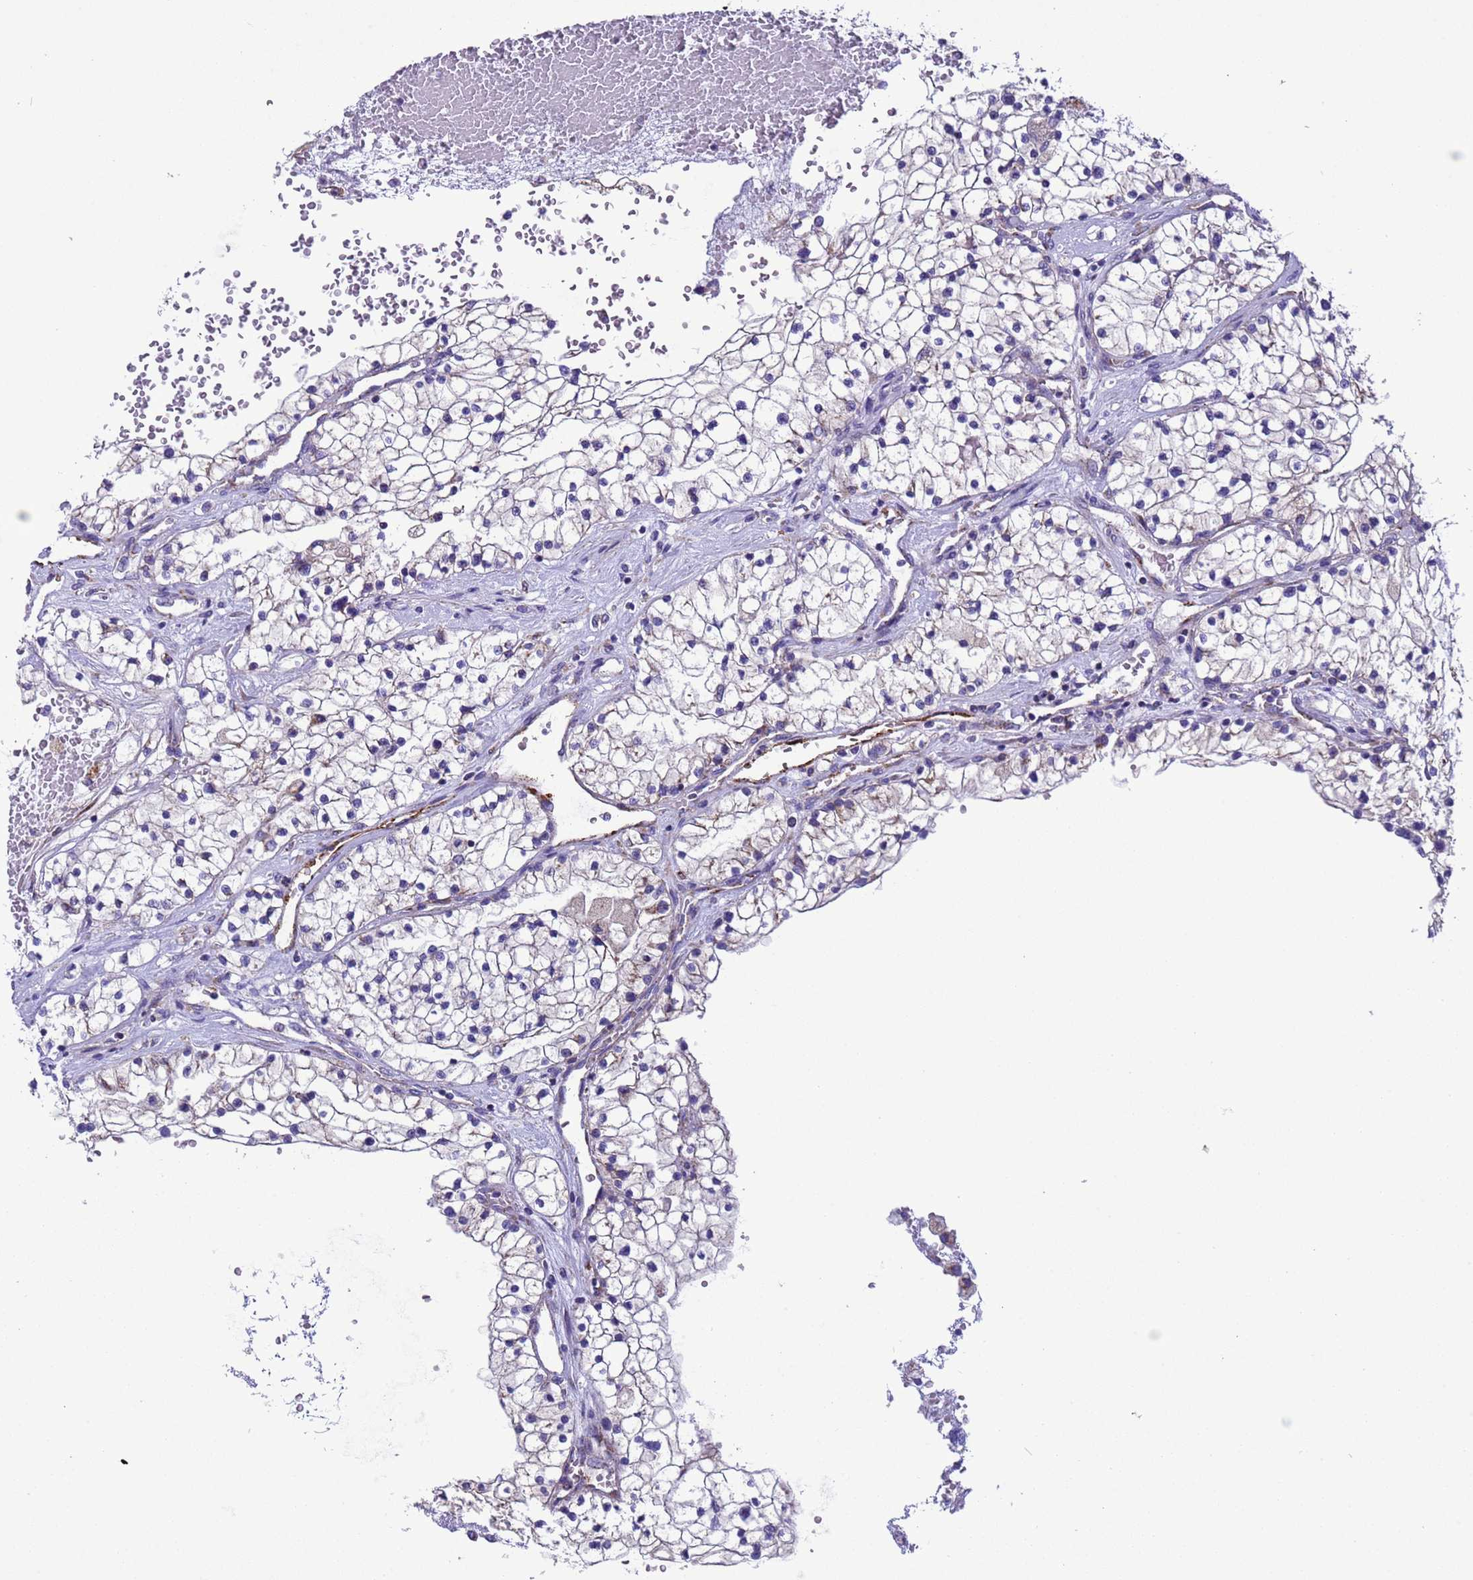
{"staining": {"intensity": "negative", "quantity": "none", "location": "none"}, "tissue": "renal cancer", "cell_type": "Tumor cells", "image_type": "cancer", "snomed": [{"axis": "morphology", "description": "Normal tissue, NOS"}, {"axis": "morphology", "description": "Adenocarcinoma, NOS"}, {"axis": "topography", "description": "Kidney"}], "caption": "IHC micrograph of human renal cancer (adenocarcinoma) stained for a protein (brown), which displays no staining in tumor cells. (Brightfield microscopy of DAB immunohistochemistry (IHC) at high magnification).", "gene": "CCDC191", "patient": {"sex": "male", "age": 68}}